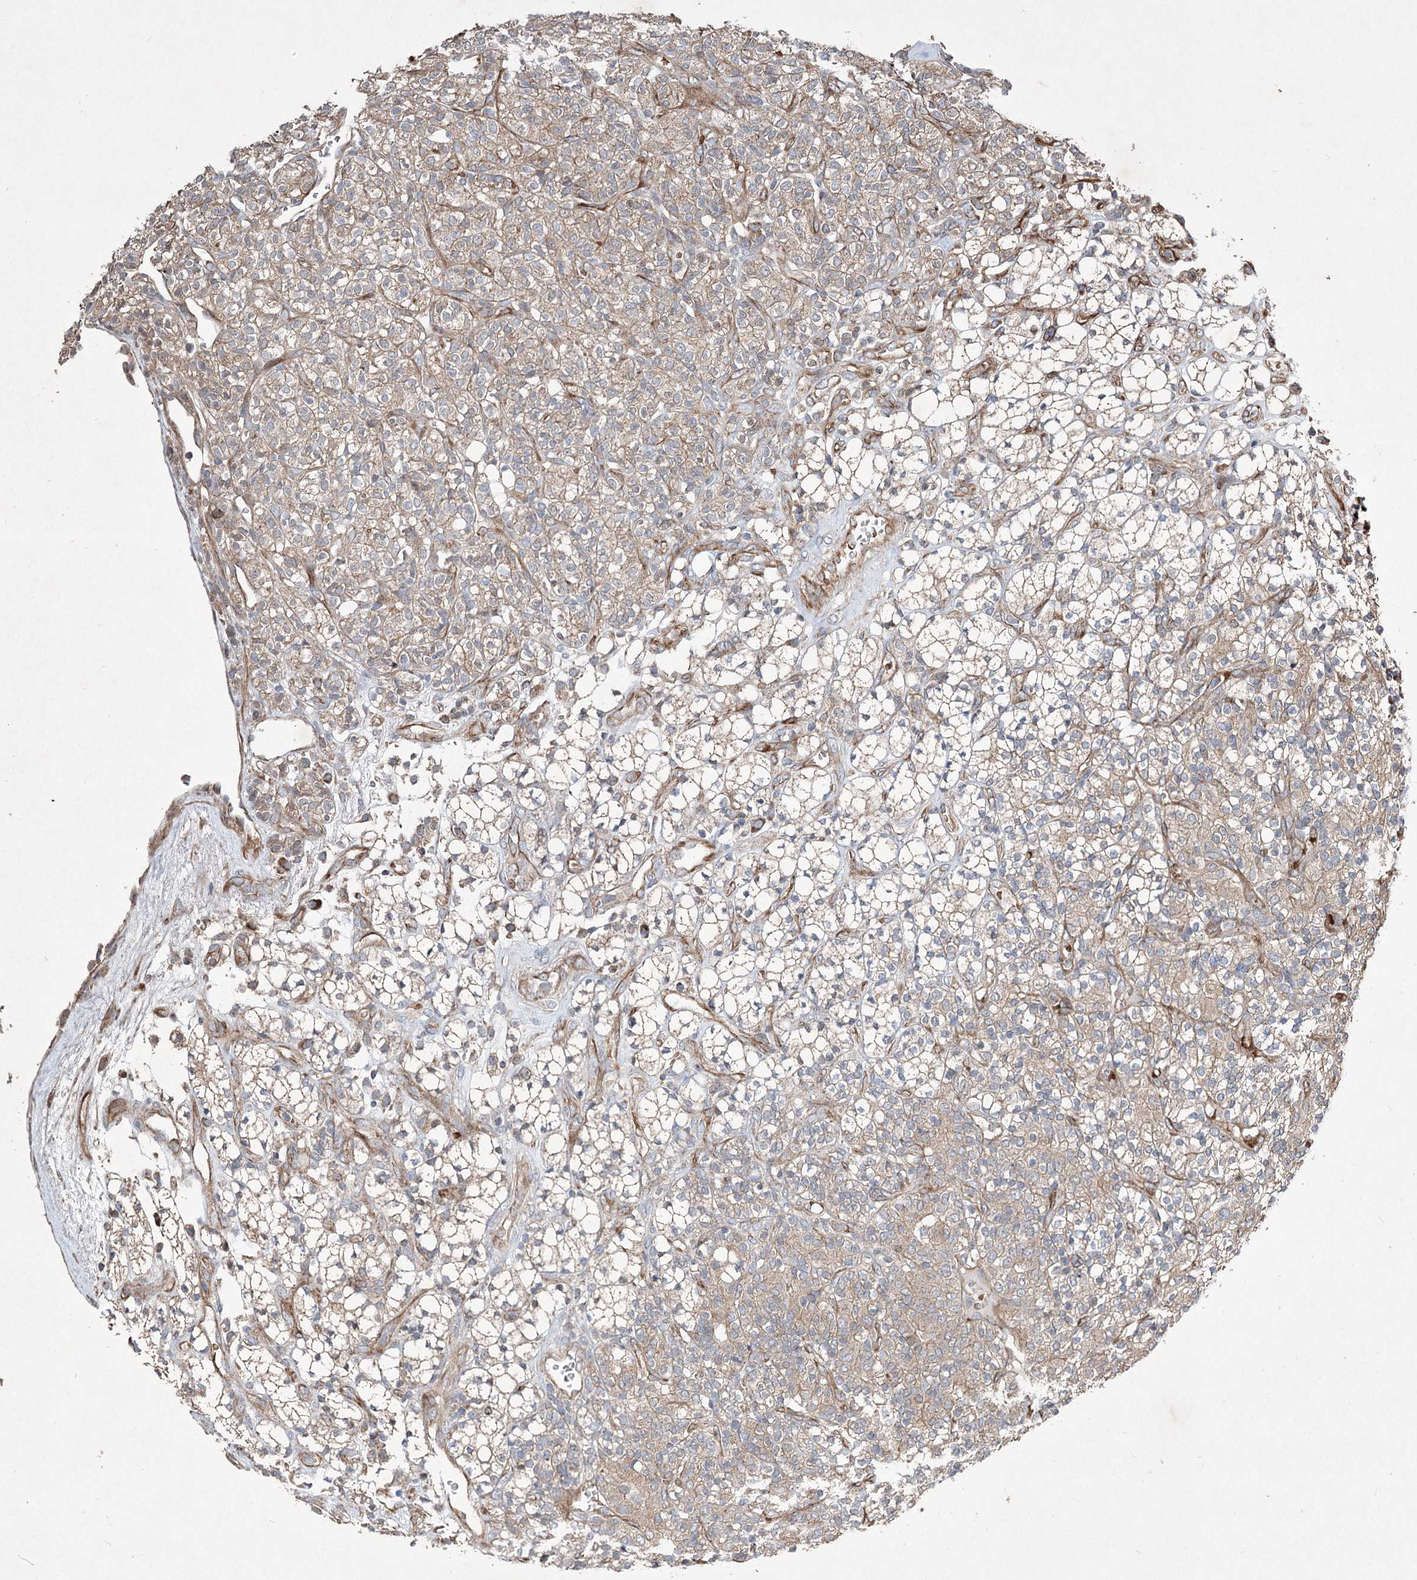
{"staining": {"intensity": "weak", "quantity": "25%-75%", "location": "cytoplasmic/membranous"}, "tissue": "renal cancer", "cell_type": "Tumor cells", "image_type": "cancer", "snomed": [{"axis": "morphology", "description": "Adenocarcinoma, NOS"}, {"axis": "topography", "description": "Kidney"}], "caption": "Approximately 25%-75% of tumor cells in human renal adenocarcinoma show weak cytoplasmic/membranous protein staining as visualized by brown immunohistochemical staining.", "gene": "SERINC5", "patient": {"sex": "male", "age": 77}}